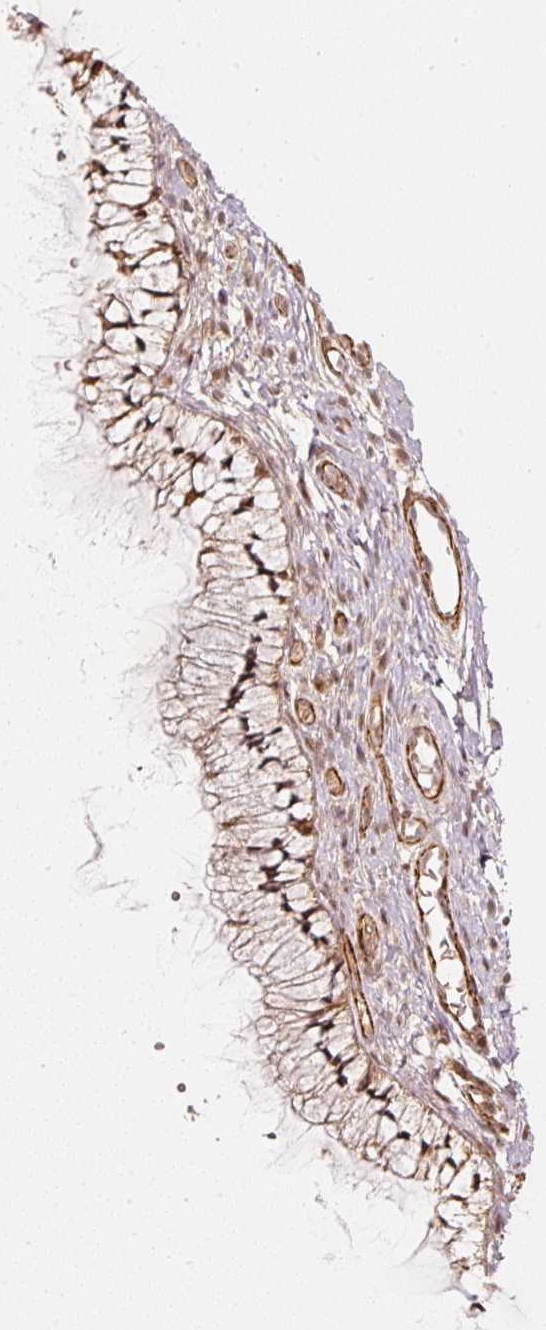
{"staining": {"intensity": "moderate", "quantity": ">75%", "location": "cytoplasmic/membranous,nuclear"}, "tissue": "cervix", "cell_type": "Glandular cells", "image_type": "normal", "snomed": [{"axis": "morphology", "description": "Normal tissue, NOS"}, {"axis": "topography", "description": "Cervix"}], "caption": "A brown stain shows moderate cytoplasmic/membranous,nuclear expression of a protein in glandular cells of benign cervix.", "gene": "PSMD1", "patient": {"sex": "female", "age": 36}}